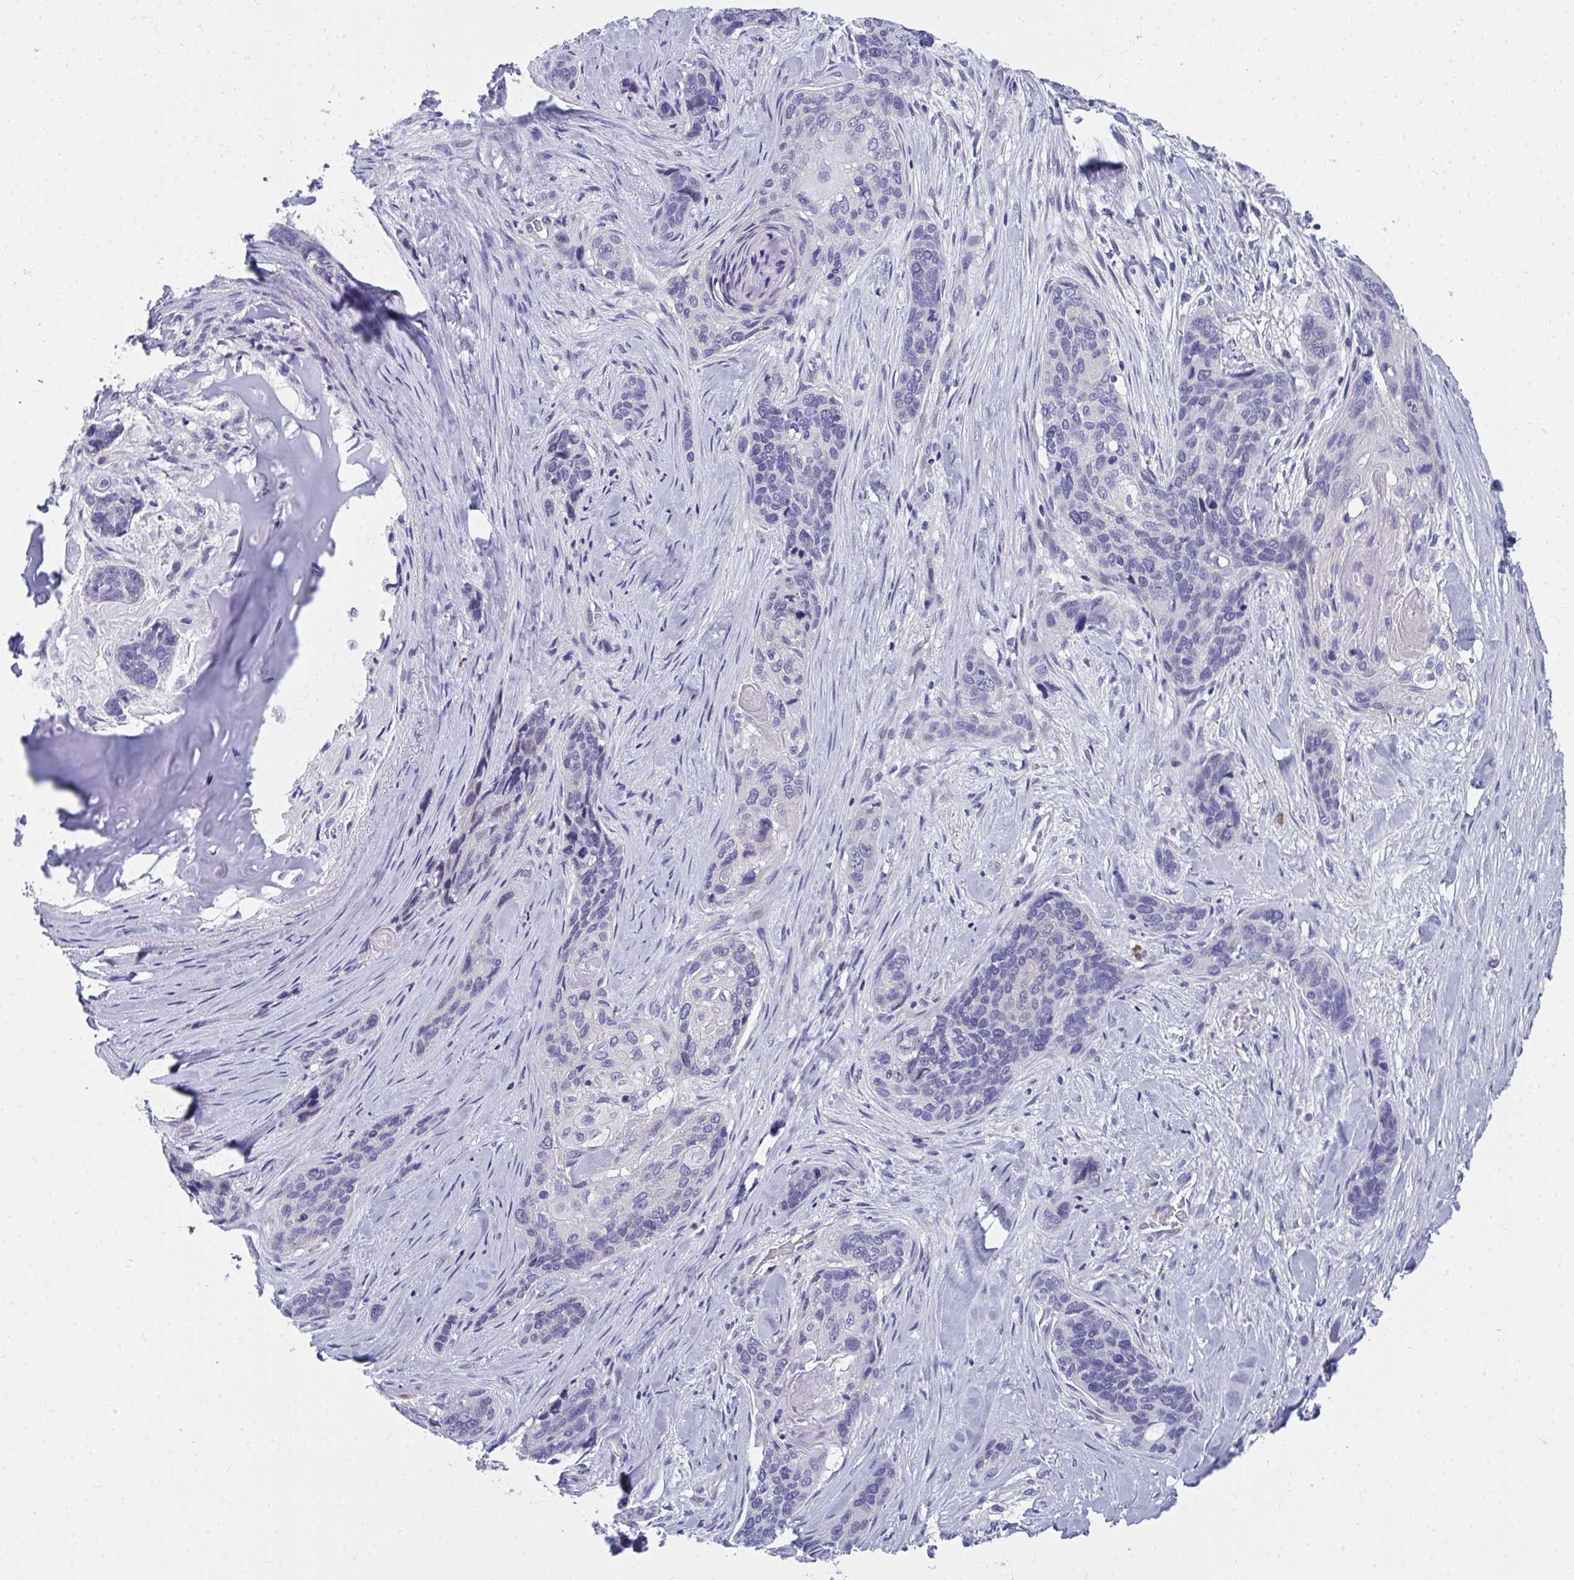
{"staining": {"intensity": "negative", "quantity": "none", "location": "none"}, "tissue": "lung cancer", "cell_type": "Tumor cells", "image_type": "cancer", "snomed": [{"axis": "morphology", "description": "Squamous cell carcinoma, NOS"}, {"axis": "morphology", "description": "Squamous cell carcinoma, metastatic, NOS"}, {"axis": "topography", "description": "Lymph node"}, {"axis": "topography", "description": "Lung"}], "caption": "Squamous cell carcinoma (lung) was stained to show a protein in brown. There is no significant expression in tumor cells.", "gene": "TSBP1", "patient": {"sex": "male", "age": 41}}